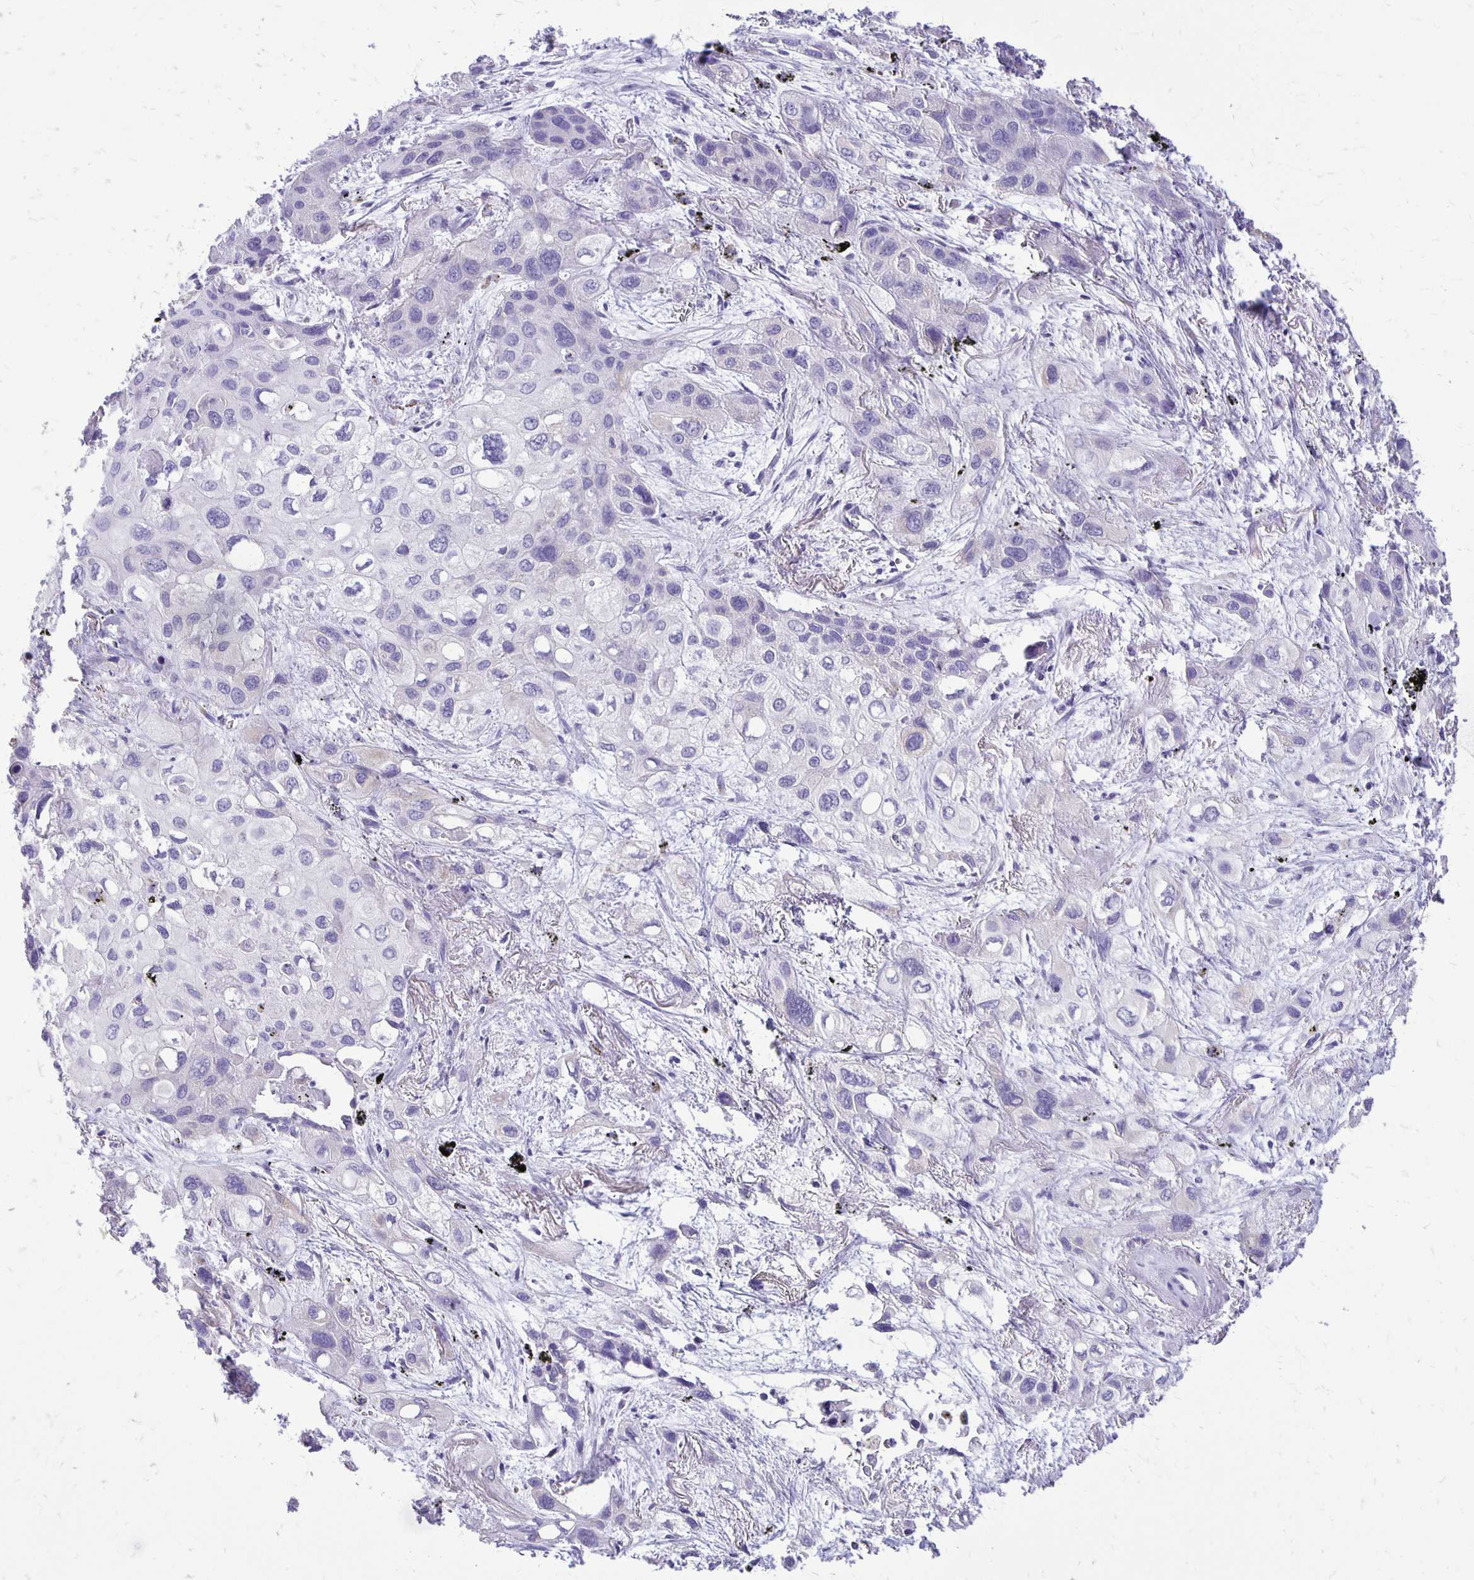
{"staining": {"intensity": "negative", "quantity": "none", "location": "none"}, "tissue": "lung cancer", "cell_type": "Tumor cells", "image_type": "cancer", "snomed": [{"axis": "morphology", "description": "Squamous cell carcinoma, NOS"}, {"axis": "morphology", "description": "Squamous cell carcinoma, metastatic, NOS"}, {"axis": "topography", "description": "Lung"}], "caption": "Lung cancer (squamous cell carcinoma) was stained to show a protein in brown. There is no significant expression in tumor cells.", "gene": "ANKRD45", "patient": {"sex": "male", "age": 59}}